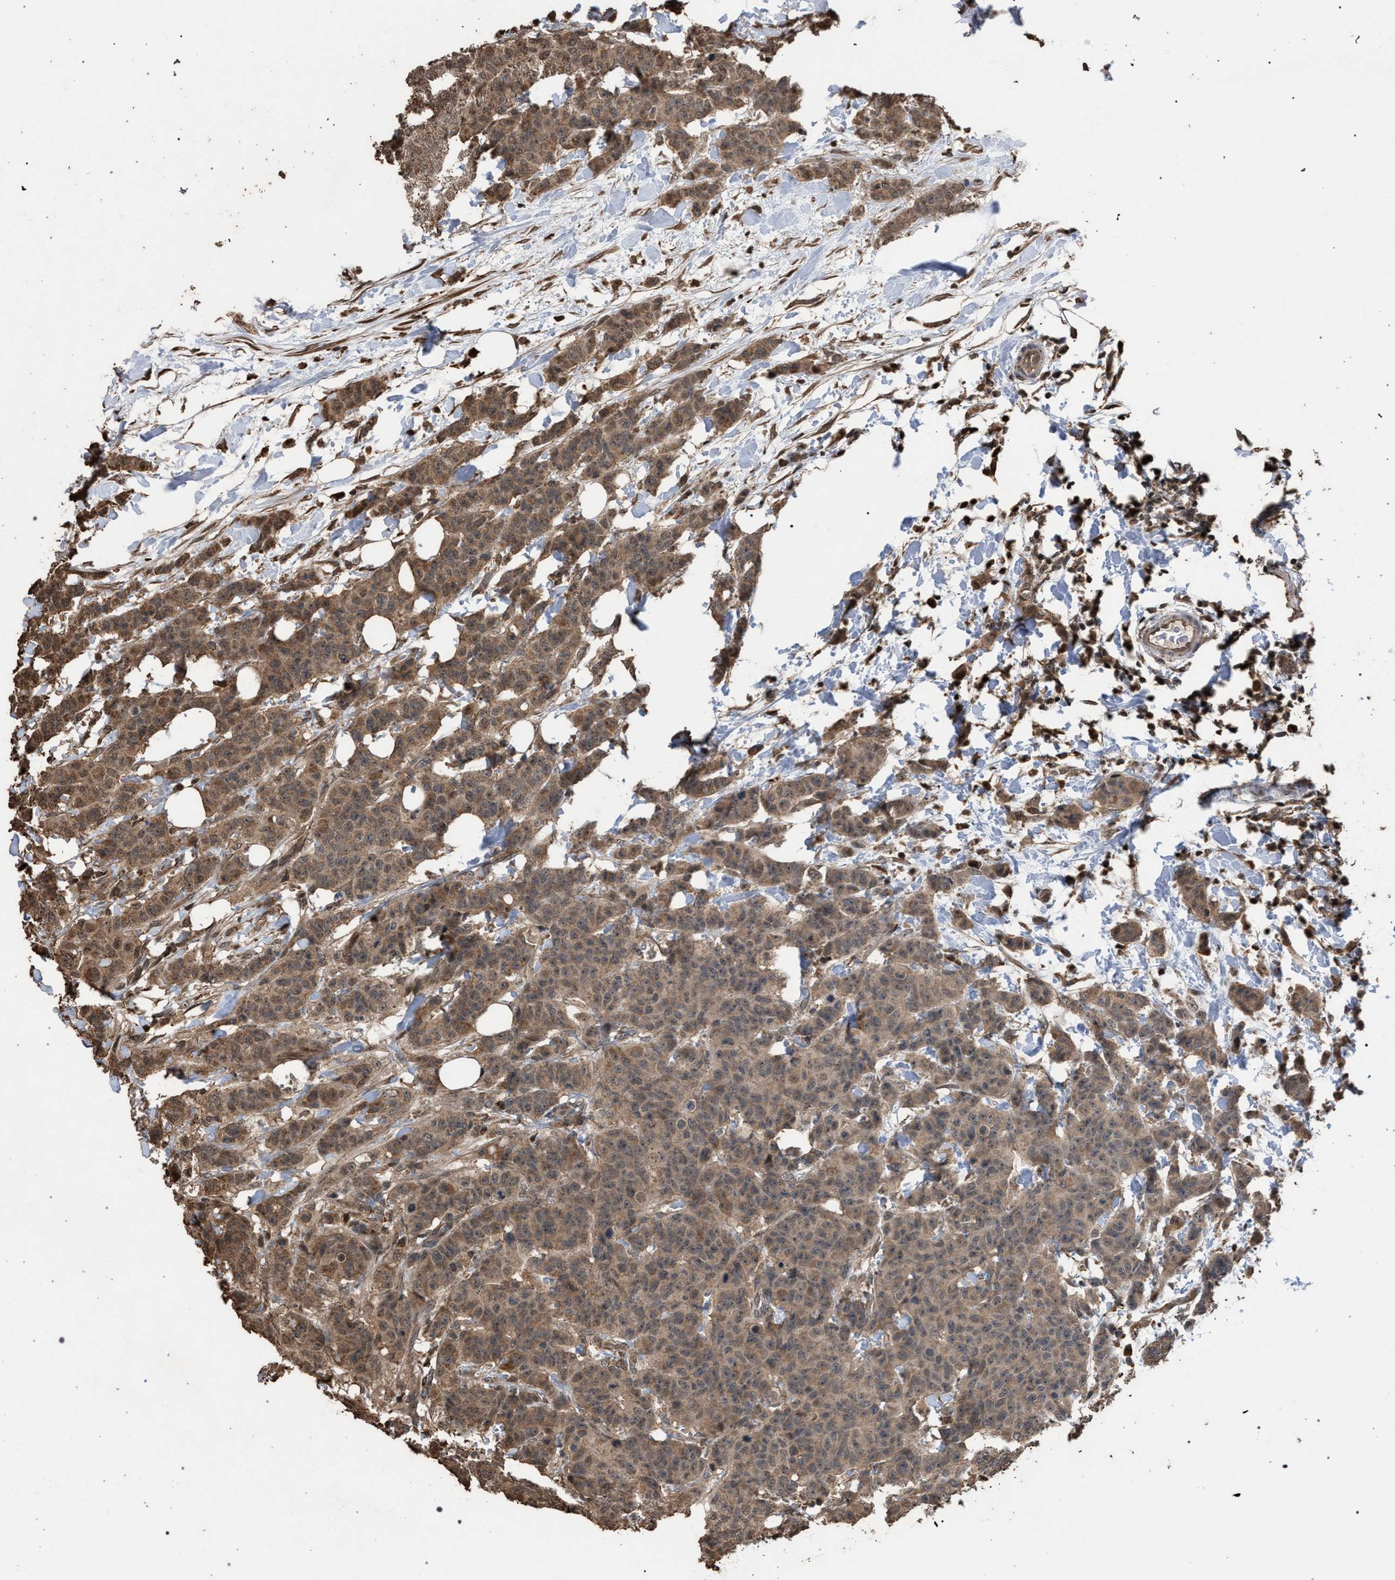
{"staining": {"intensity": "moderate", "quantity": ">75%", "location": "cytoplasmic/membranous"}, "tissue": "breast cancer", "cell_type": "Tumor cells", "image_type": "cancer", "snomed": [{"axis": "morphology", "description": "Normal tissue, NOS"}, {"axis": "morphology", "description": "Duct carcinoma"}, {"axis": "topography", "description": "Breast"}], "caption": "Protein staining of breast cancer tissue demonstrates moderate cytoplasmic/membranous staining in approximately >75% of tumor cells.", "gene": "NAA35", "patient": {"sex": "female", "age": 40}}